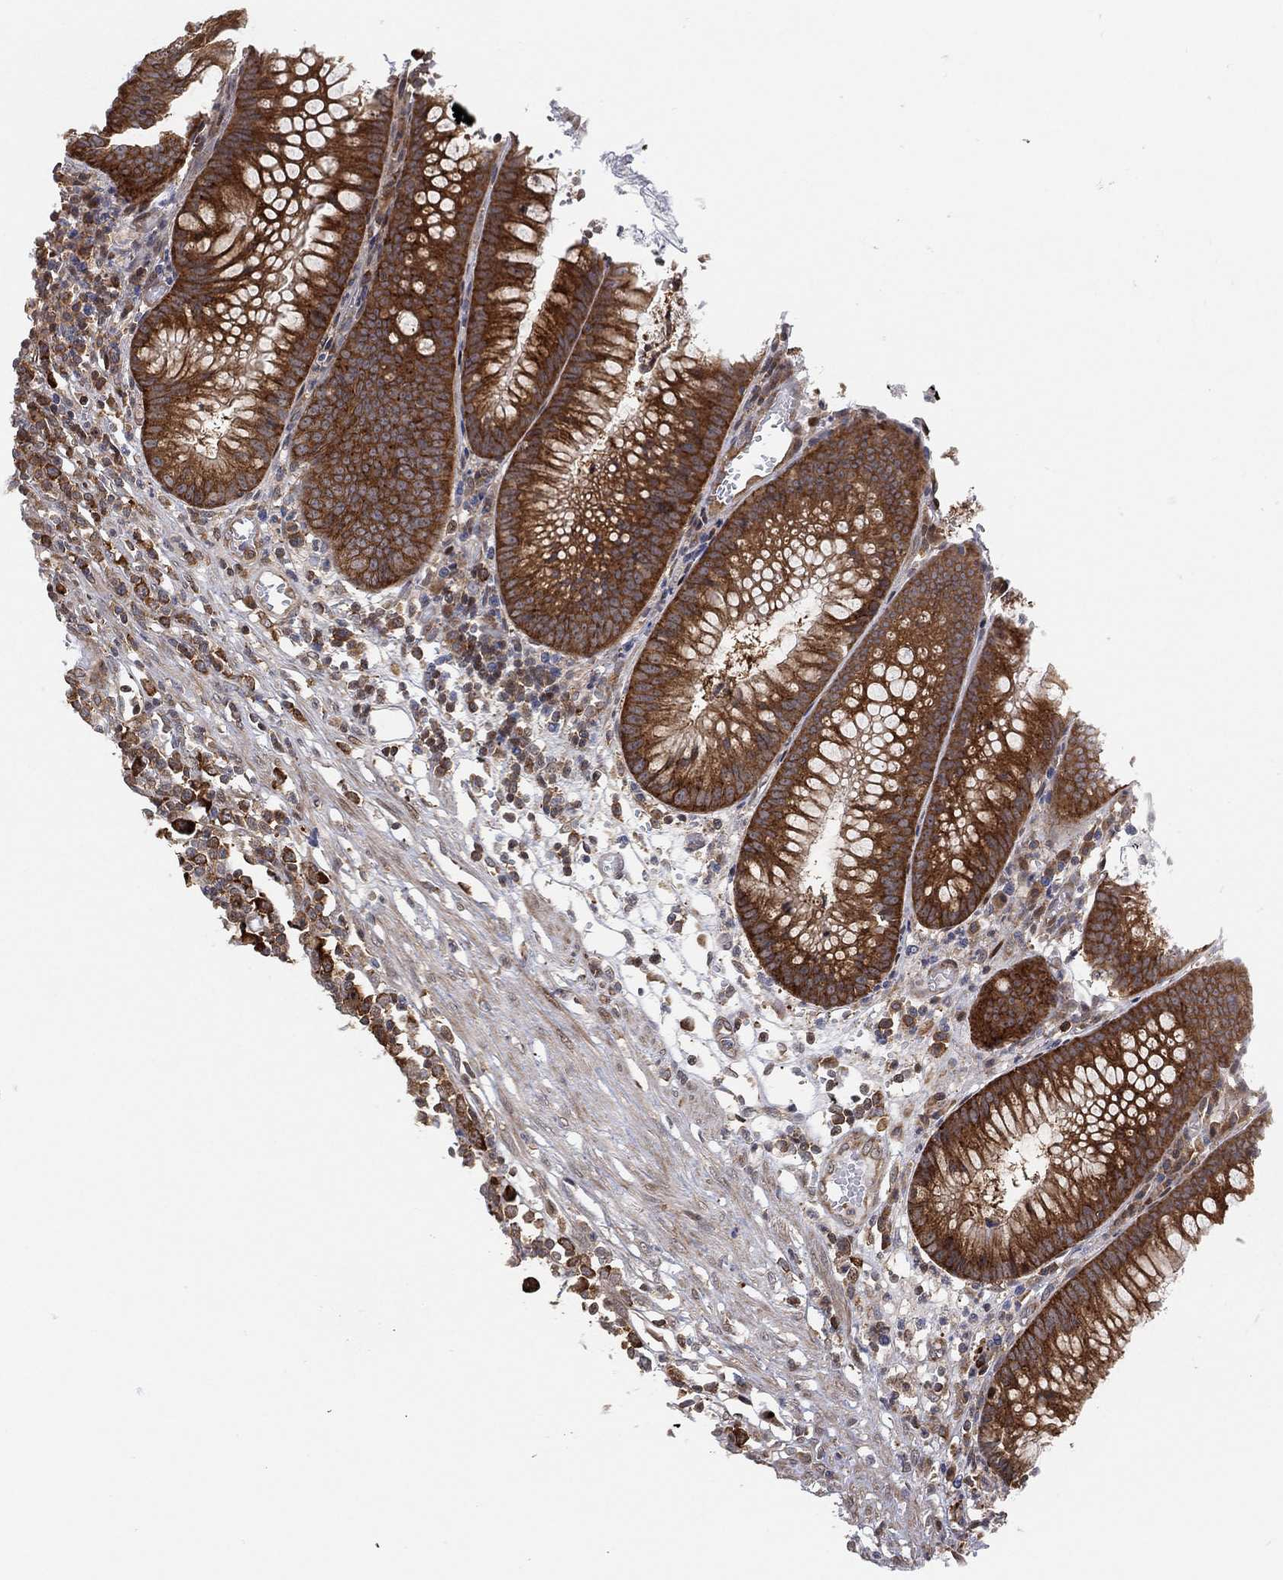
{"staining": {"intensity": "strong", "quantity": "25%-75%", "location": "cytoplasmic/membranous"}, "tissue": "appendix", "cell_type": "Glandular cells", "image_type": "normal", "snomed": [{"axis": "morphology", "description": "Normal tissue, NOS"}, {"axis": "morphology", "description": "Inflammation, NOS"}, {"axis": "topography", "description": "Appendix"}], "caption": "Immunohistochemical staining of unremarkable appendix exhibits strong cytoplasmic/membranous protein staining in approximately 25%-75% of glandular cells.", "gene": "TMTC4", "patient": {"sex": "male", "age": 16}}